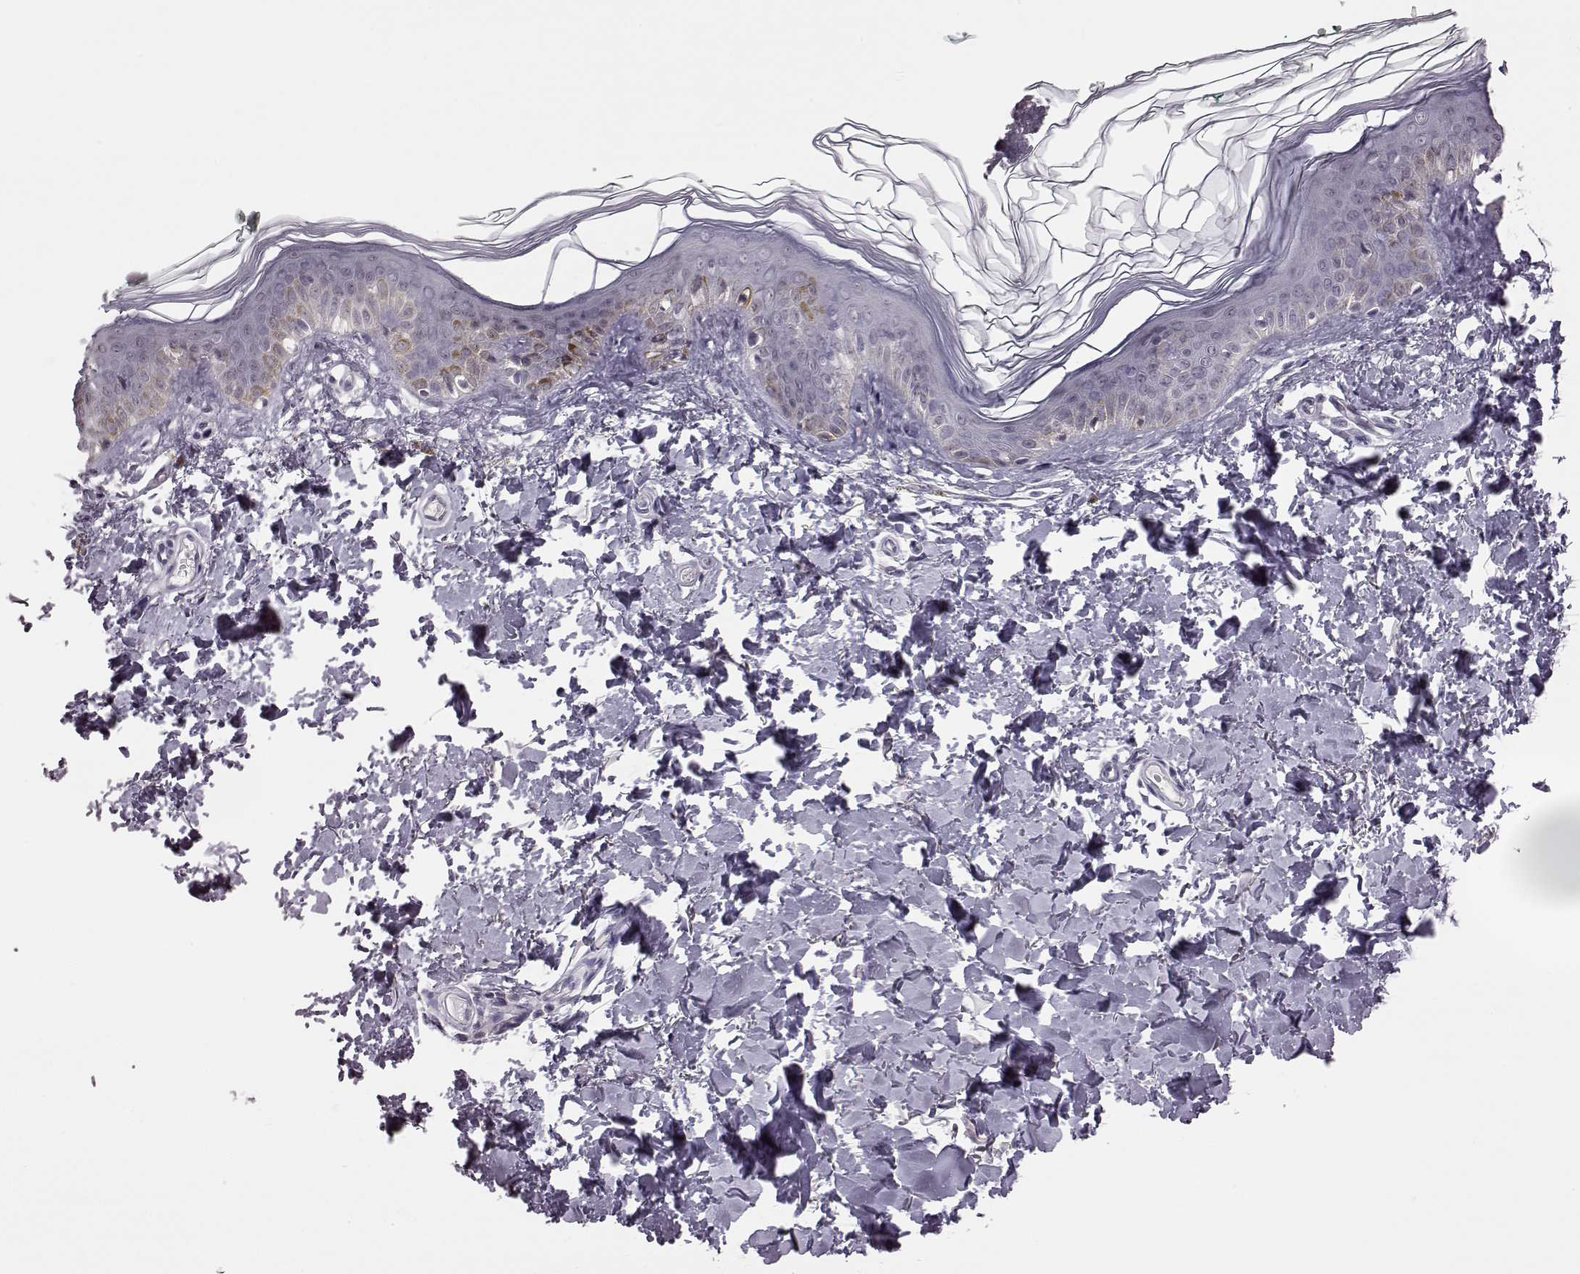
{"staining": {"intensity": "negative", "quantity": "none", "location": "none"}, "tissue": "skin", "cell_type": "Fibroblasts", "image_type": "normal", "snomed": [{"axis": "morphology", "description": "Normal tissue, NOS"}, {"axis": "topography", "description": "Skin"}, {"axis": "topography", "description": "Peripheral nerve tissue"}], "caption": "Human skin stained for a protein using IHC shows no expression in fibroblasts.", "gene": "C10orf62", "patient": {"sex": "female", "age": 45}}